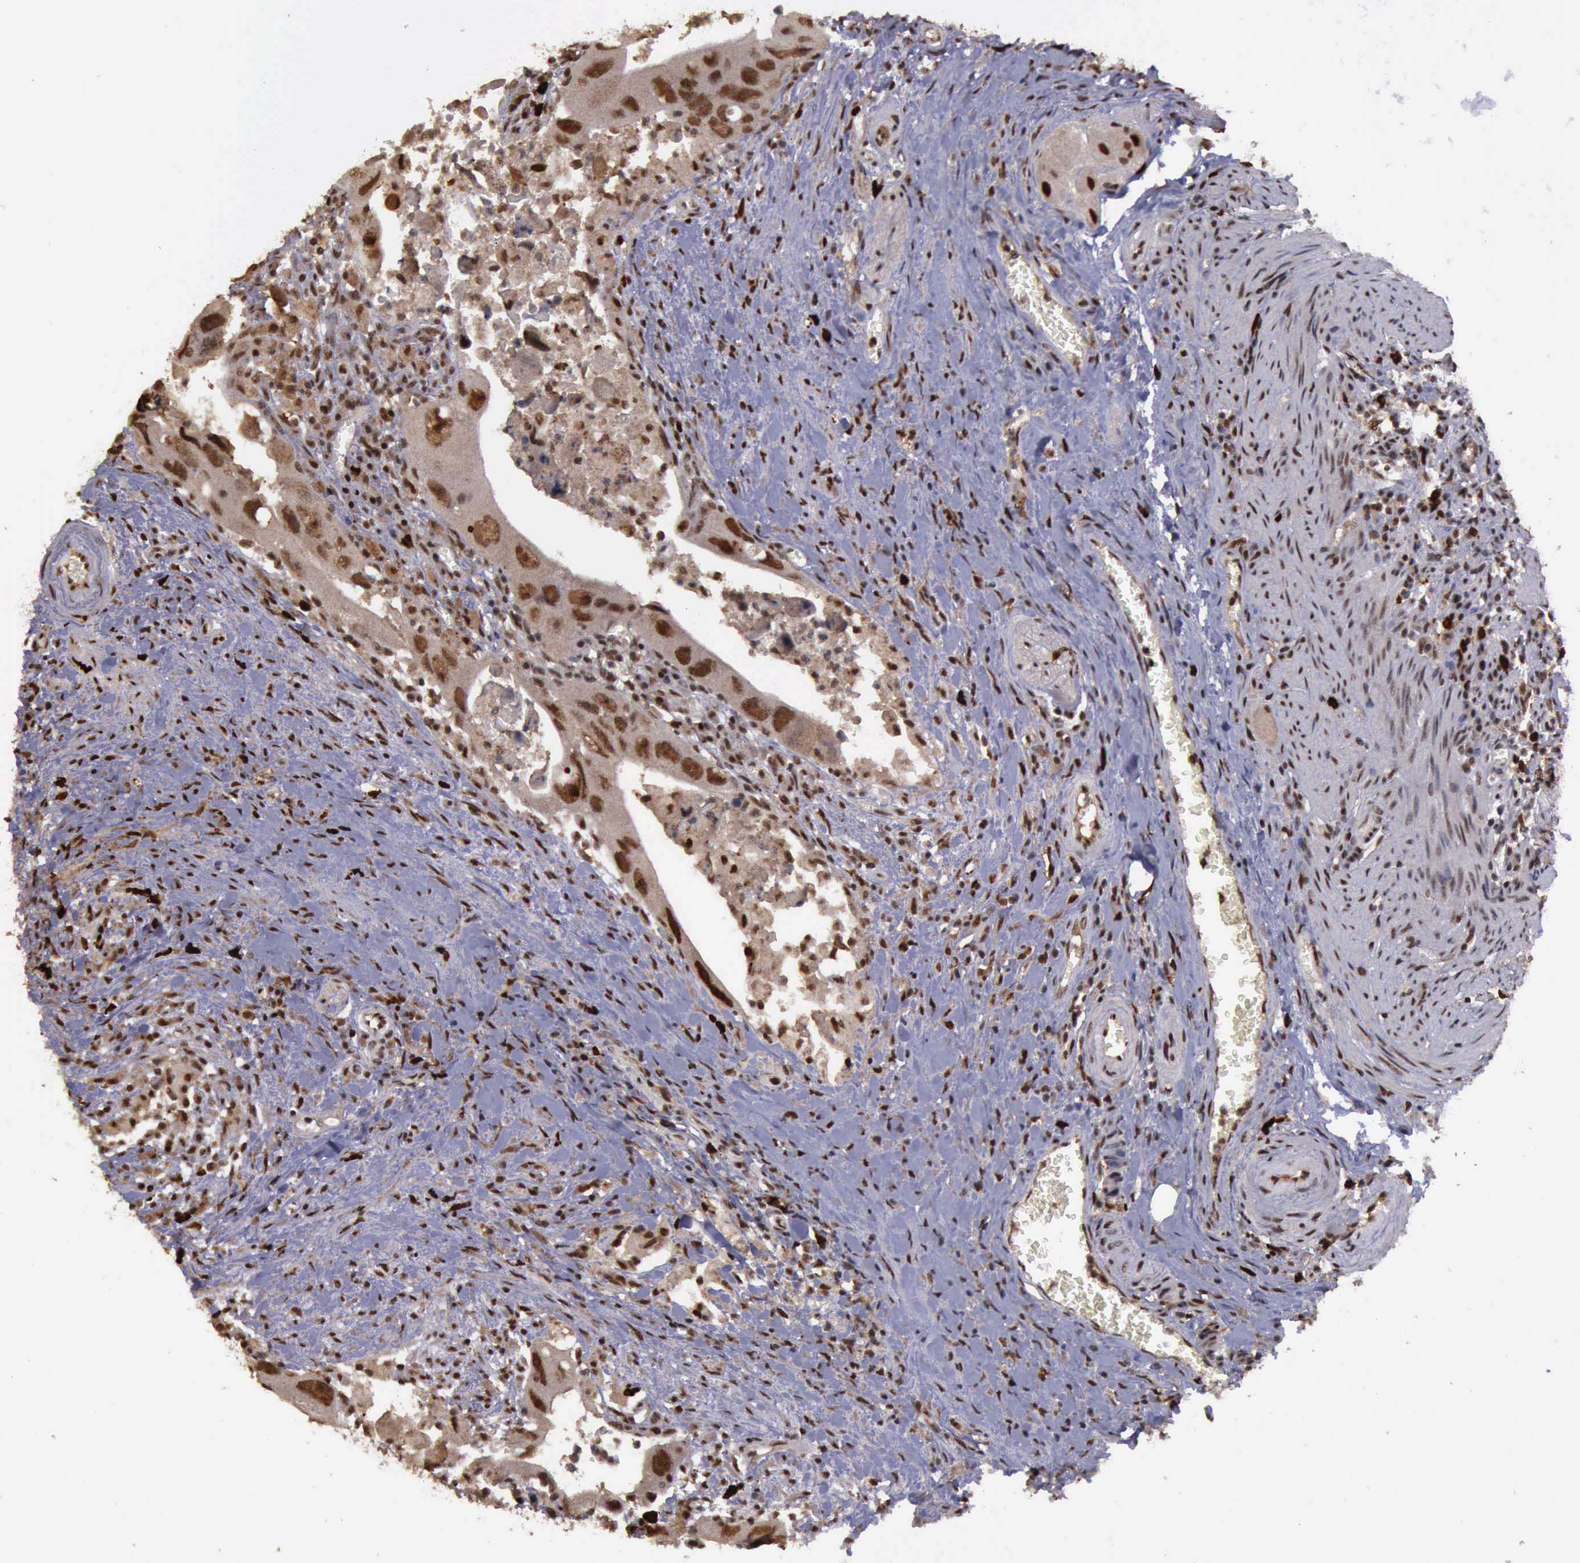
{"staining": {"intensity": "moderate", "quantity": ">75%", "location": "cytoplasmic/membranous,nuclear"}, "tissue": "colorectal cancer", "cell_type": "Tumor cells", "image_type": "cancer", "snomed": [{"axis": "morphology", "description": "Adenocarcinoma, NOS"}, {"axis": "topography", "description": "Rectum"}], "caption": "IHC of human colorectal cancer shows medium levels of moderate cytoplasmic/membranous and nuclear positivity in about >75% of tumor cells.", "gene": "TRMT2A", "patient": {"sex": "male", "age": 70}}